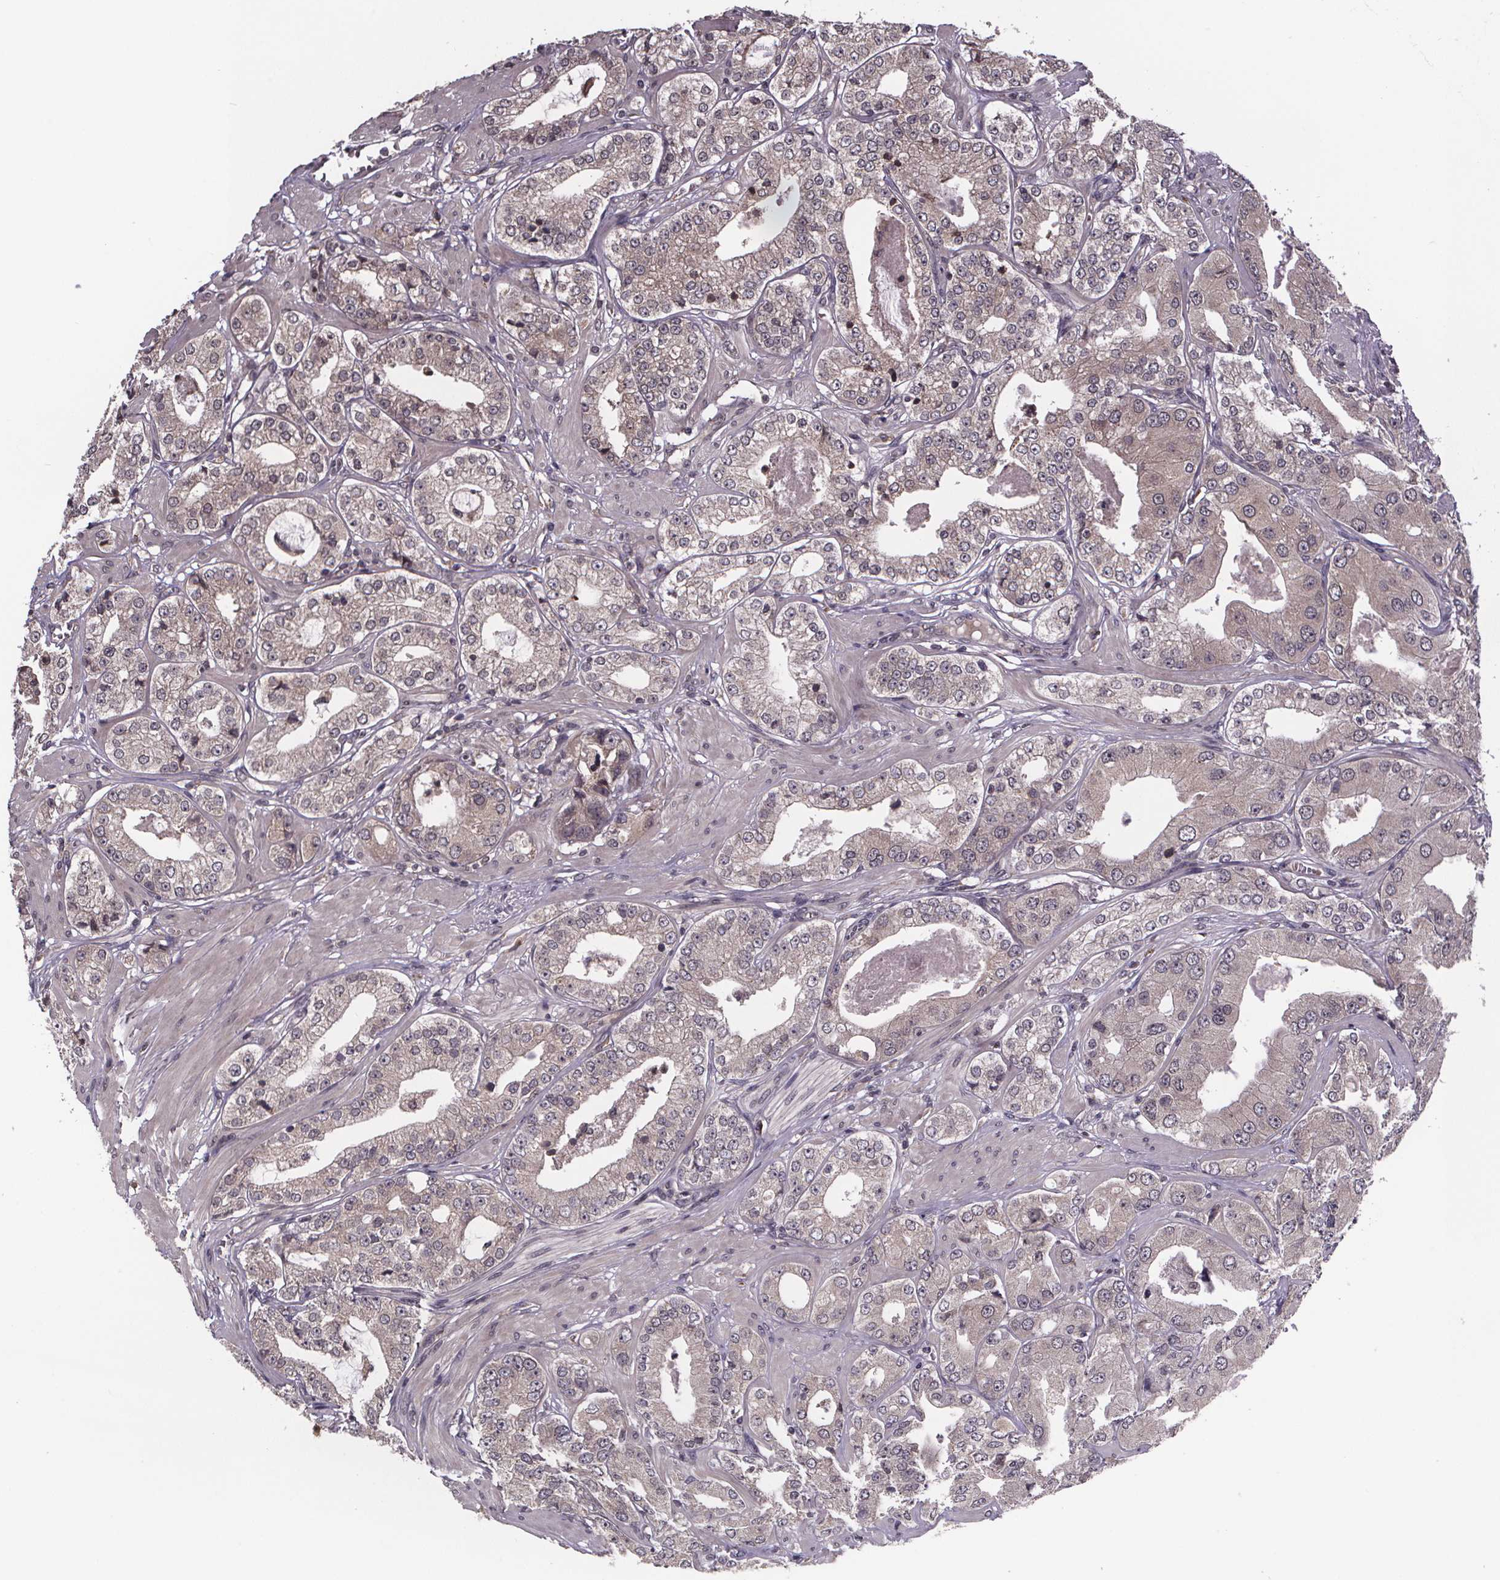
{"staining": {"intensity": "weak", "quantity": "25%-75%", "location": "cytoplasmic/membranous"}, "tissue": "prostate cancer", "cell_type": "Tumor cells", "image_type": "cancer", "snomed": [{"axis": "morphology", "description": "Adenocarcinoma, Low grade"}, {"axis": "topography", "description": "Prostate"}], "caption": "Prostate low-grade adenocarcinoma stained with a protein marker reveals weak staining in tumor cells.", "gene": "SAT1", "patient": {"sex": "male", "age": 60}}